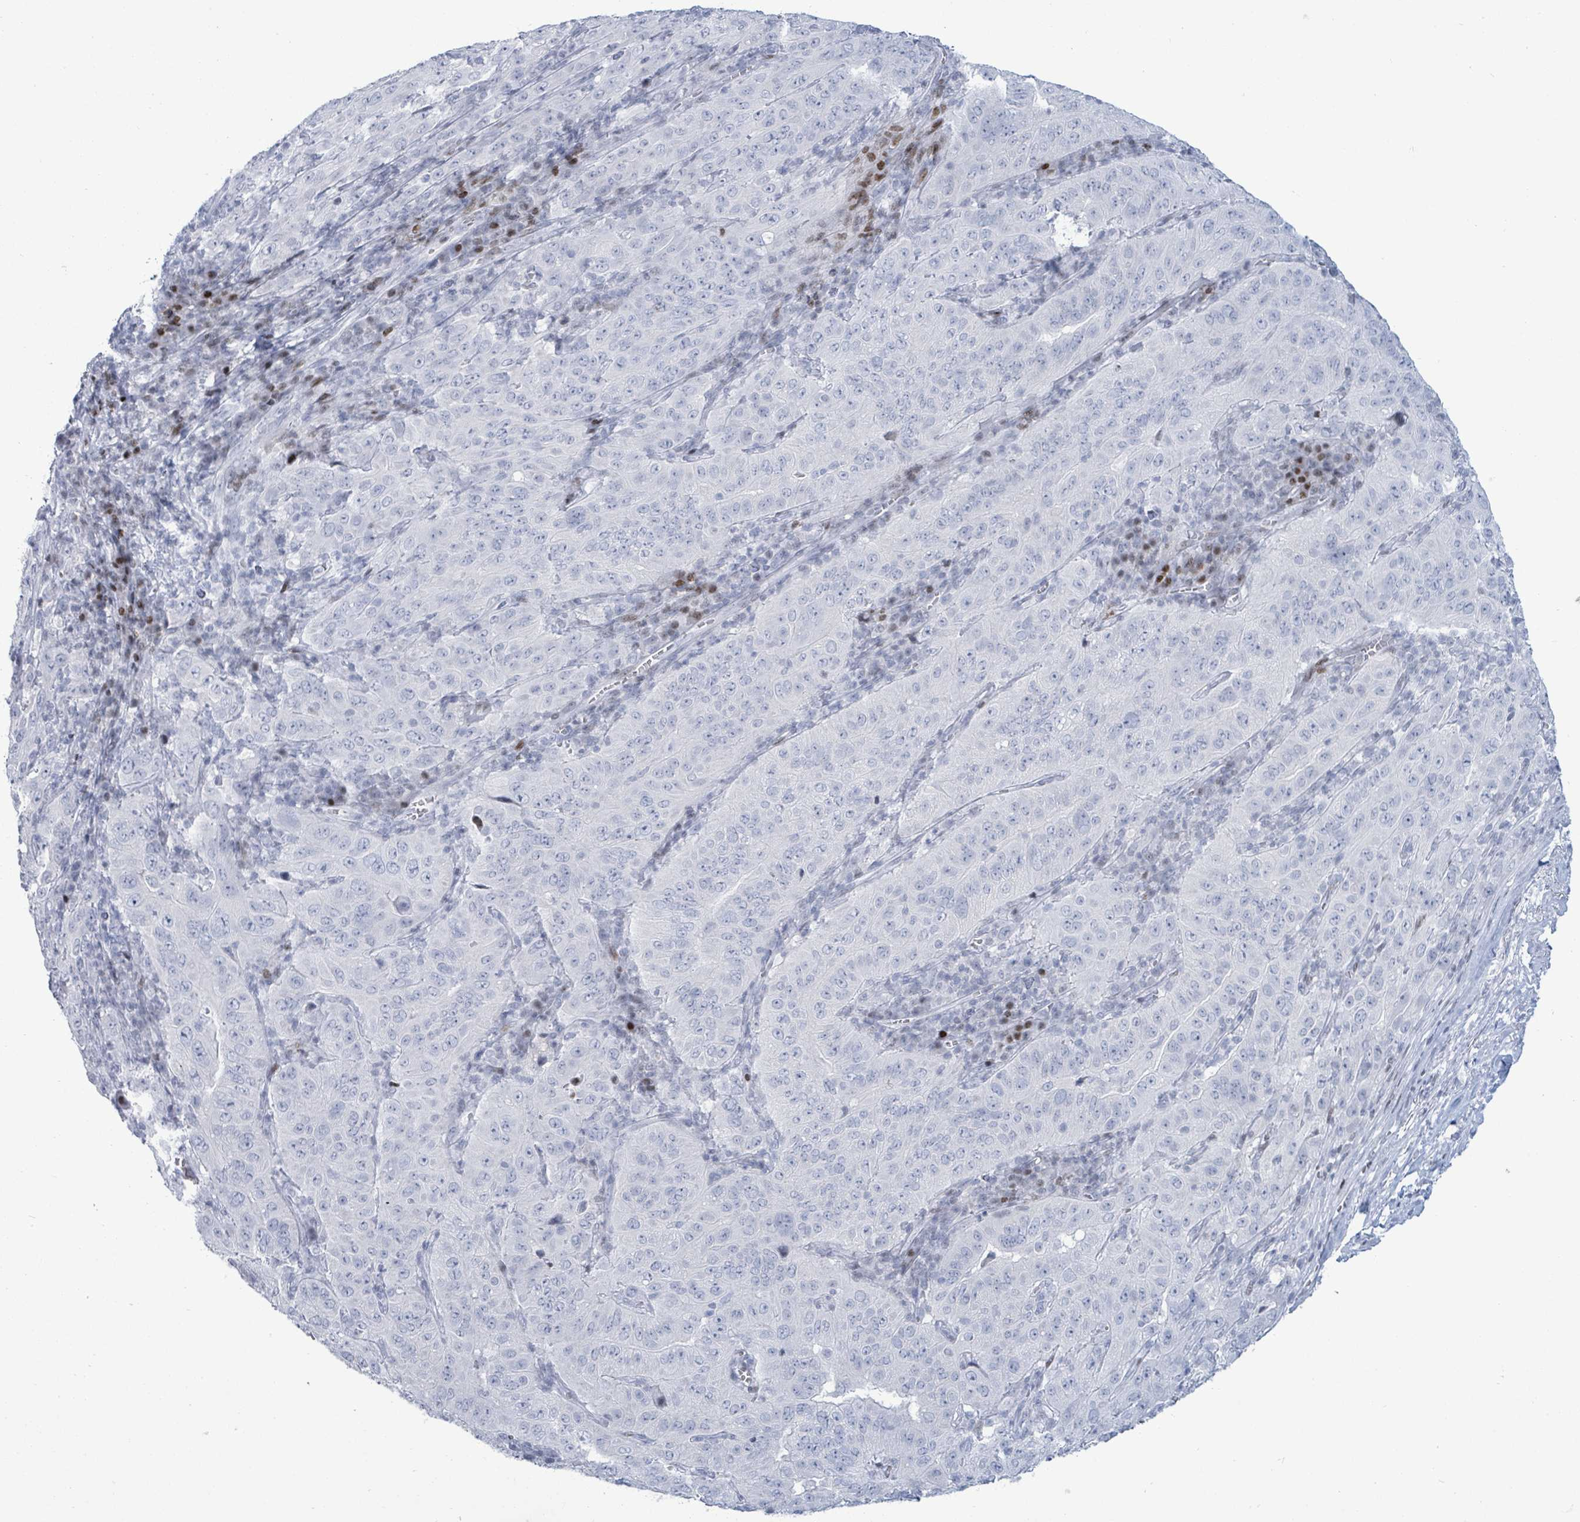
{"staining": {"intensity": "negative", "quantity": "none", "location": "none"}, "tissue": "pancreatic cancer", "cell_type": "Tumor cells", "image_type": "cancer", "snomed": [{"axis": "morphology", "description": "Adenocarcinoma, NOS"}, {"axis": "topography", "description": "Pancreas"}], "caption": "Pancreatic cancer (adenocarcinoma) stained for a protein using IHC demonstrates no expression tumor cells.", "gene": "MALL", "patient": {"sex": "male", "age": 63}}